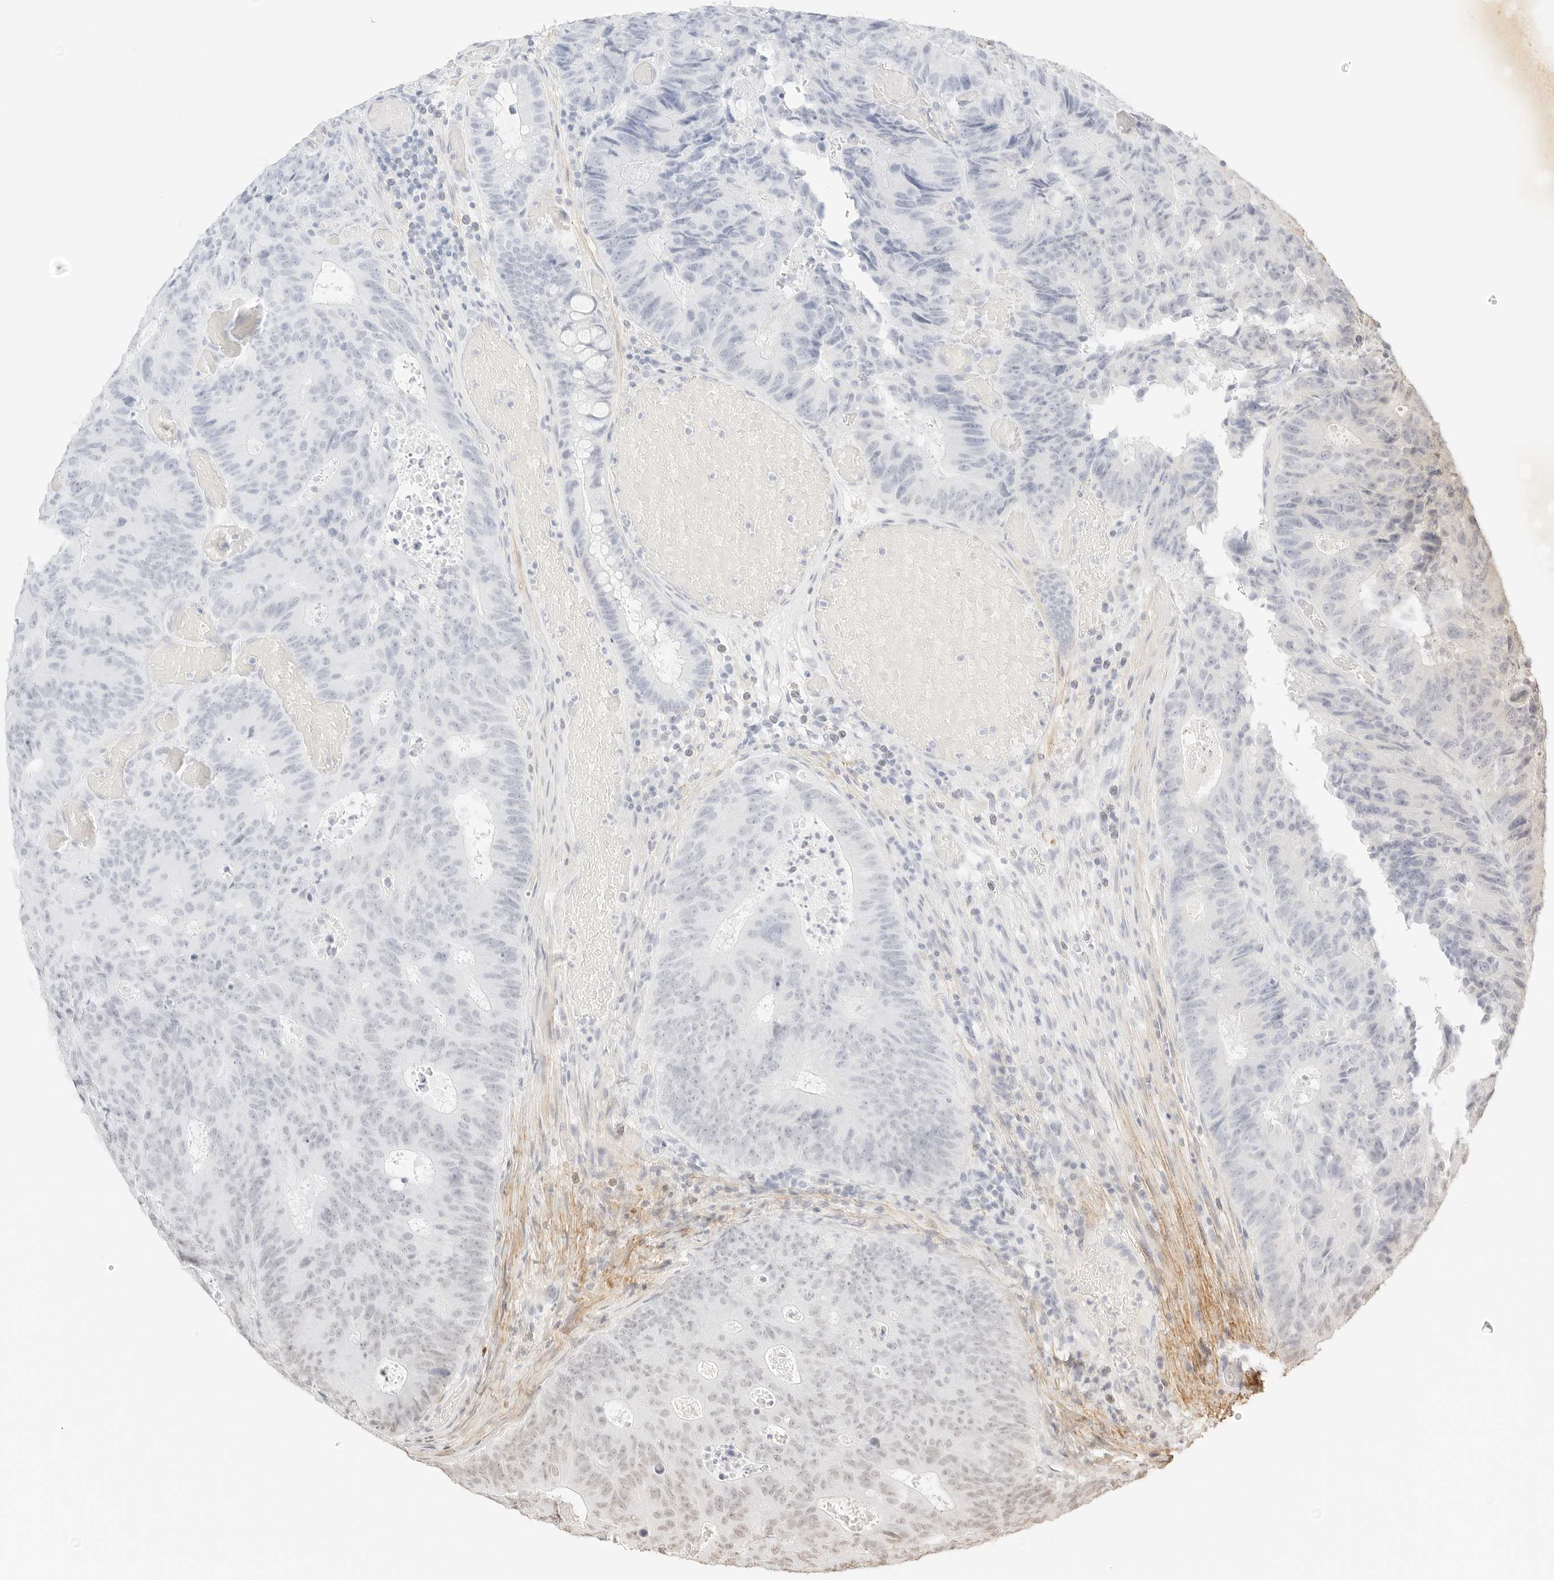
{"staining": {"intensity": "negative", "quantity": "none", "location": "none"}, "tissue": "colorectal cancer", "cell_type": "Tumor cells", "image_type": "cancer", "snomed": [{"axis": "morphology", "description": "Adenocarcinoma, NOS"}, {"axis": "topography", "description": "Colon"}], "caption": "This is a photomicrograph of IHC staining of colorectal adenocarcinoma, which shows no staining in tumor cells.", "gene": "FBLN5", "patient": {"sex": "male", "age": 87}}